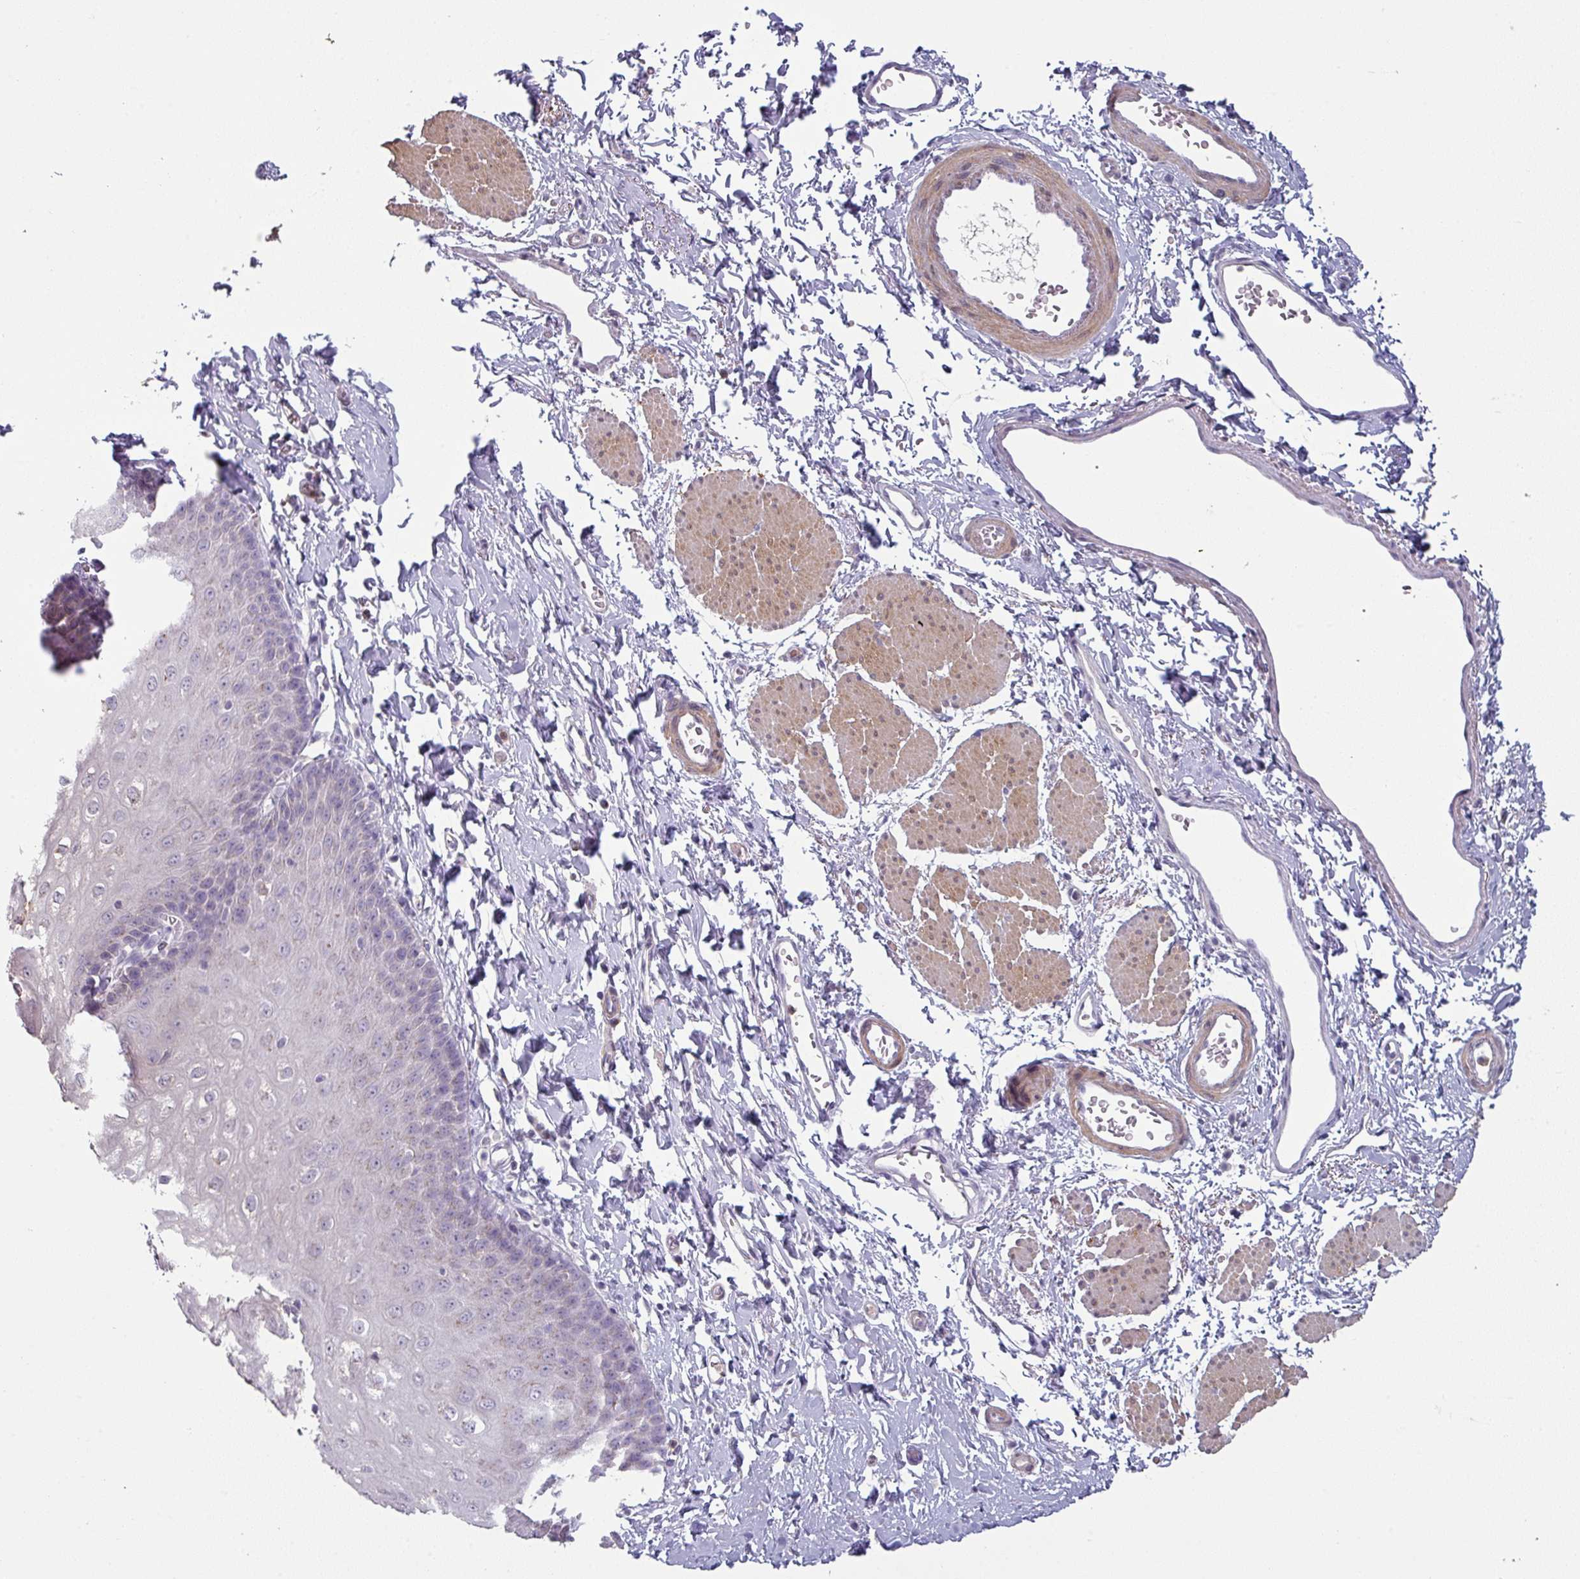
{"staining": {"intensity": "negative", "quantity": "none", "location": "none"}, "tissue": "esophagus", "cell_type": "Squamous epithelial cells", "image_type": "normal", "snomed": [{"axis": "morphology", "description": "Normal tissue, NOS"}, {"axis": "topography", "description": "Esophagus"}], "caption": "High magnification brightfield microscopy of benign esophagus stained with DAB (brown) and counterstained with hematoxylin (blue): squamous epithelial cells show no significant staining. (DAB immunohistochemistry visualized using brightfield microscopy, high magnification).", "gene": "MAGEC3", "patient": {"sex": "male", "age": 70}}